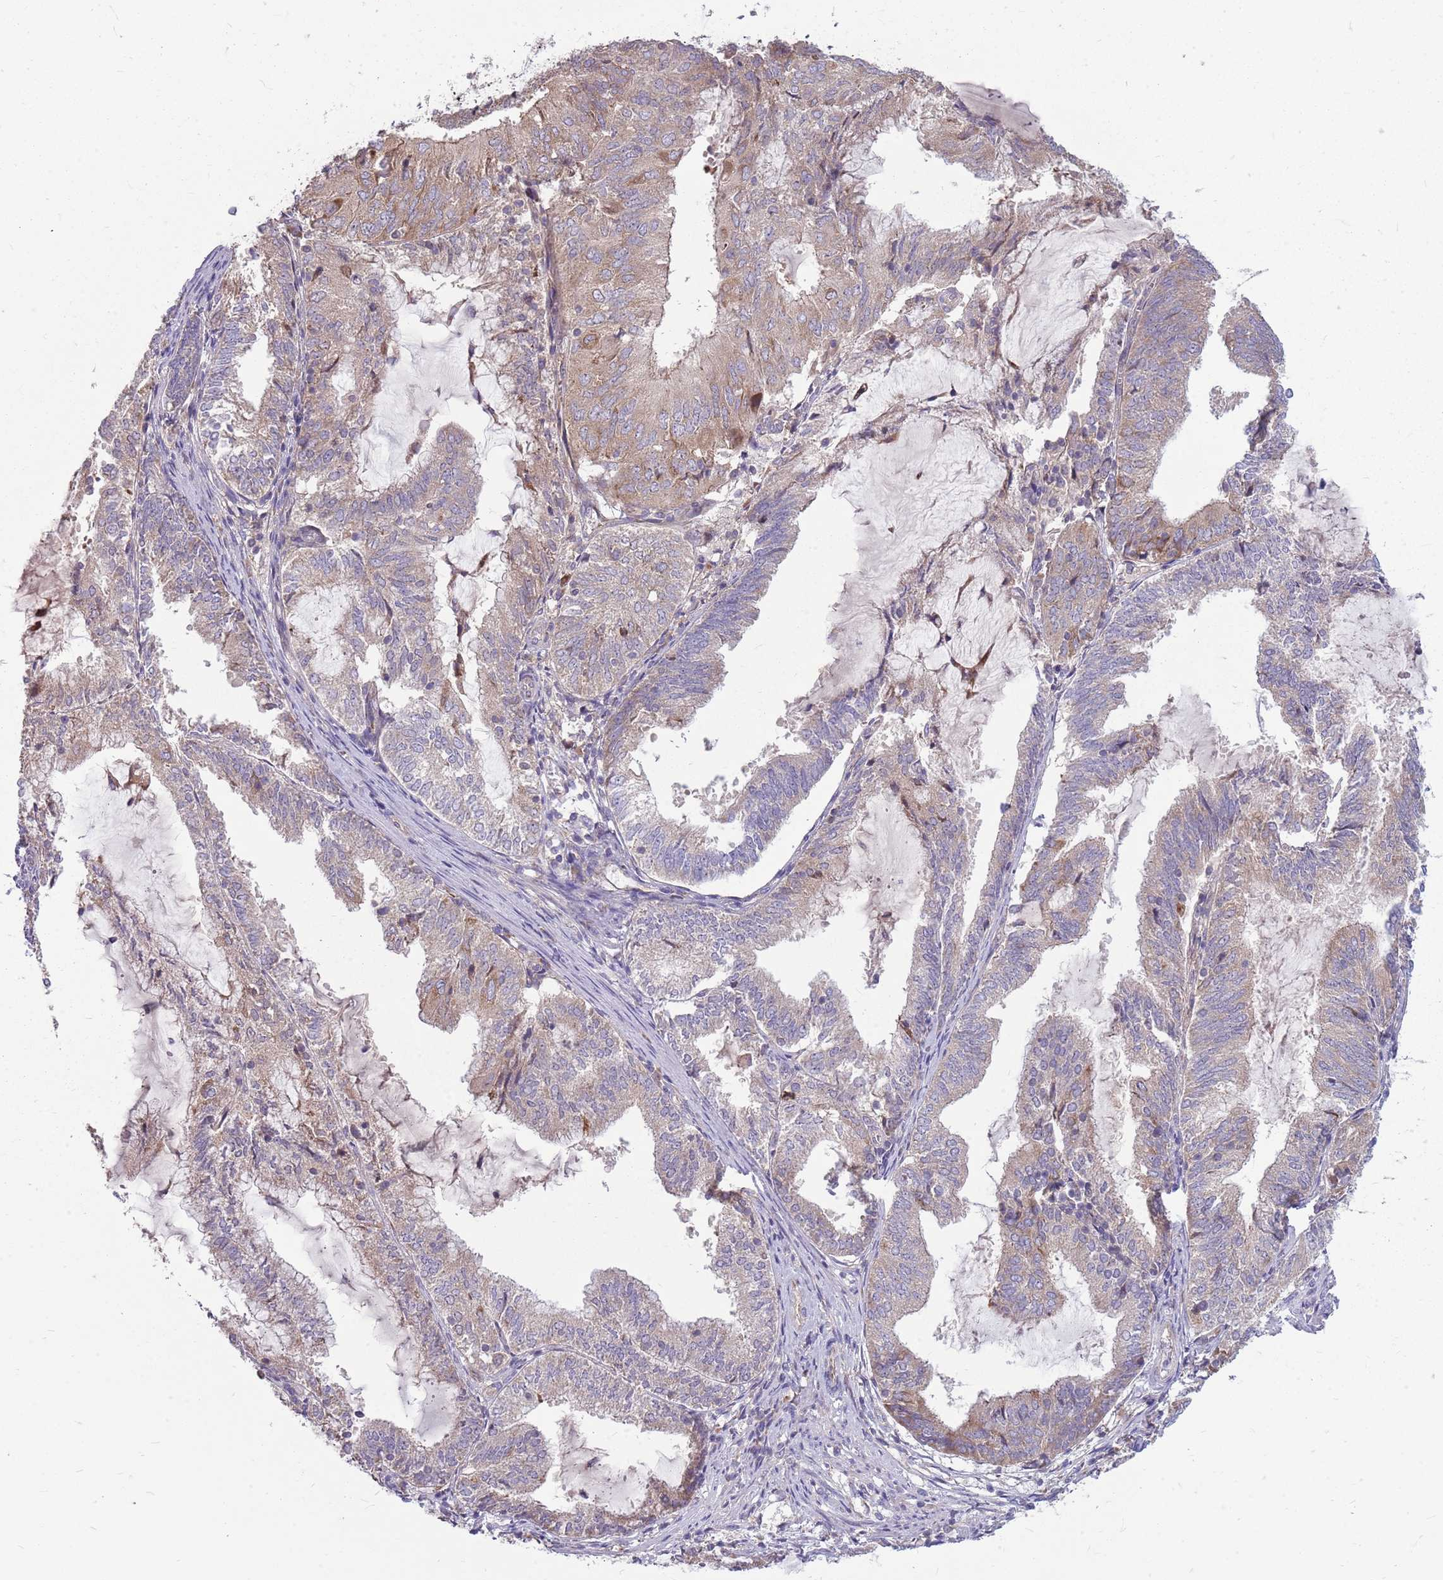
{"staining": {"intensity": "weak", "quantity": "25%-75%", "location": "cytoplasmic/membranous"}, "tissue": "endometrial cancer", "cell_type": "Tumor cells", "image_type": "cancer", "snomed": [{"axis": "morphology", "description": "Adenocarcinoma, NOS"}, {"axis": "topography", "description": "Endometrium"}], "caption": "A brown stain labels weak cytoplasmic/membranous staining of a protein in human adenocarcinoma (endometrial) tumor cells.", "gene": "PPP1R27", "patient": {"sex": "female", "age": 81}}